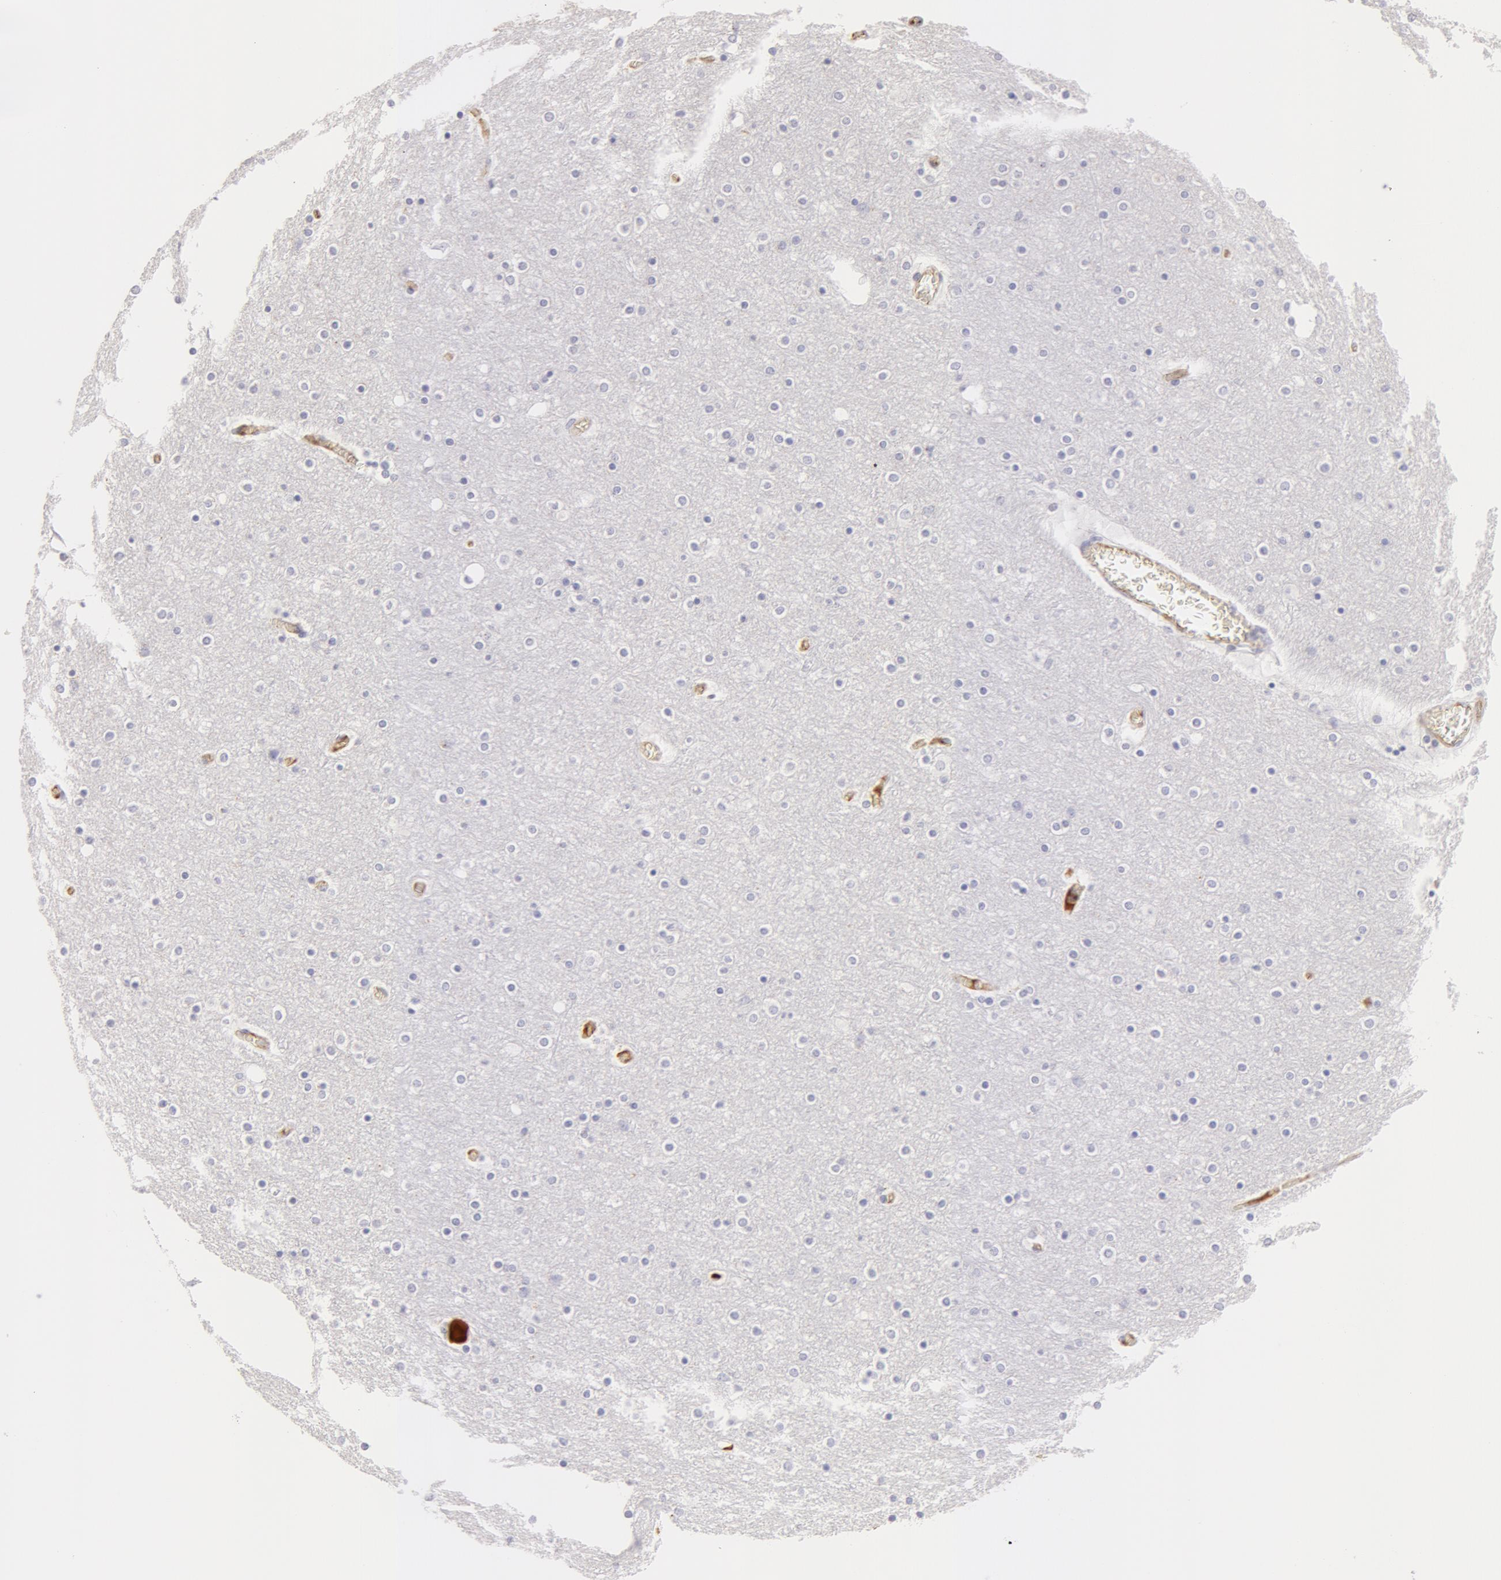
{"staining": {"intensity": "weak", "quantity": "25%-75%", "location": "cytoplasmic/membranous"}, "tissue": "cerebral cortex", "cell_type": "Endothelial cells", "image_type": "normal", "snomed": [{"axis": "morphology", "description": "Normal tissue, NOS"}, {"axis": "topography", "description": "Cerebral cortex"}], "caption": "Protein analysis of unremarkable cerebral cortex reveals weak cytoplasmic/membranous expression in approximately 25%-75% of endothelial cells.", "gene": "GC", "patient": {"sex": "female", "age": 54}}